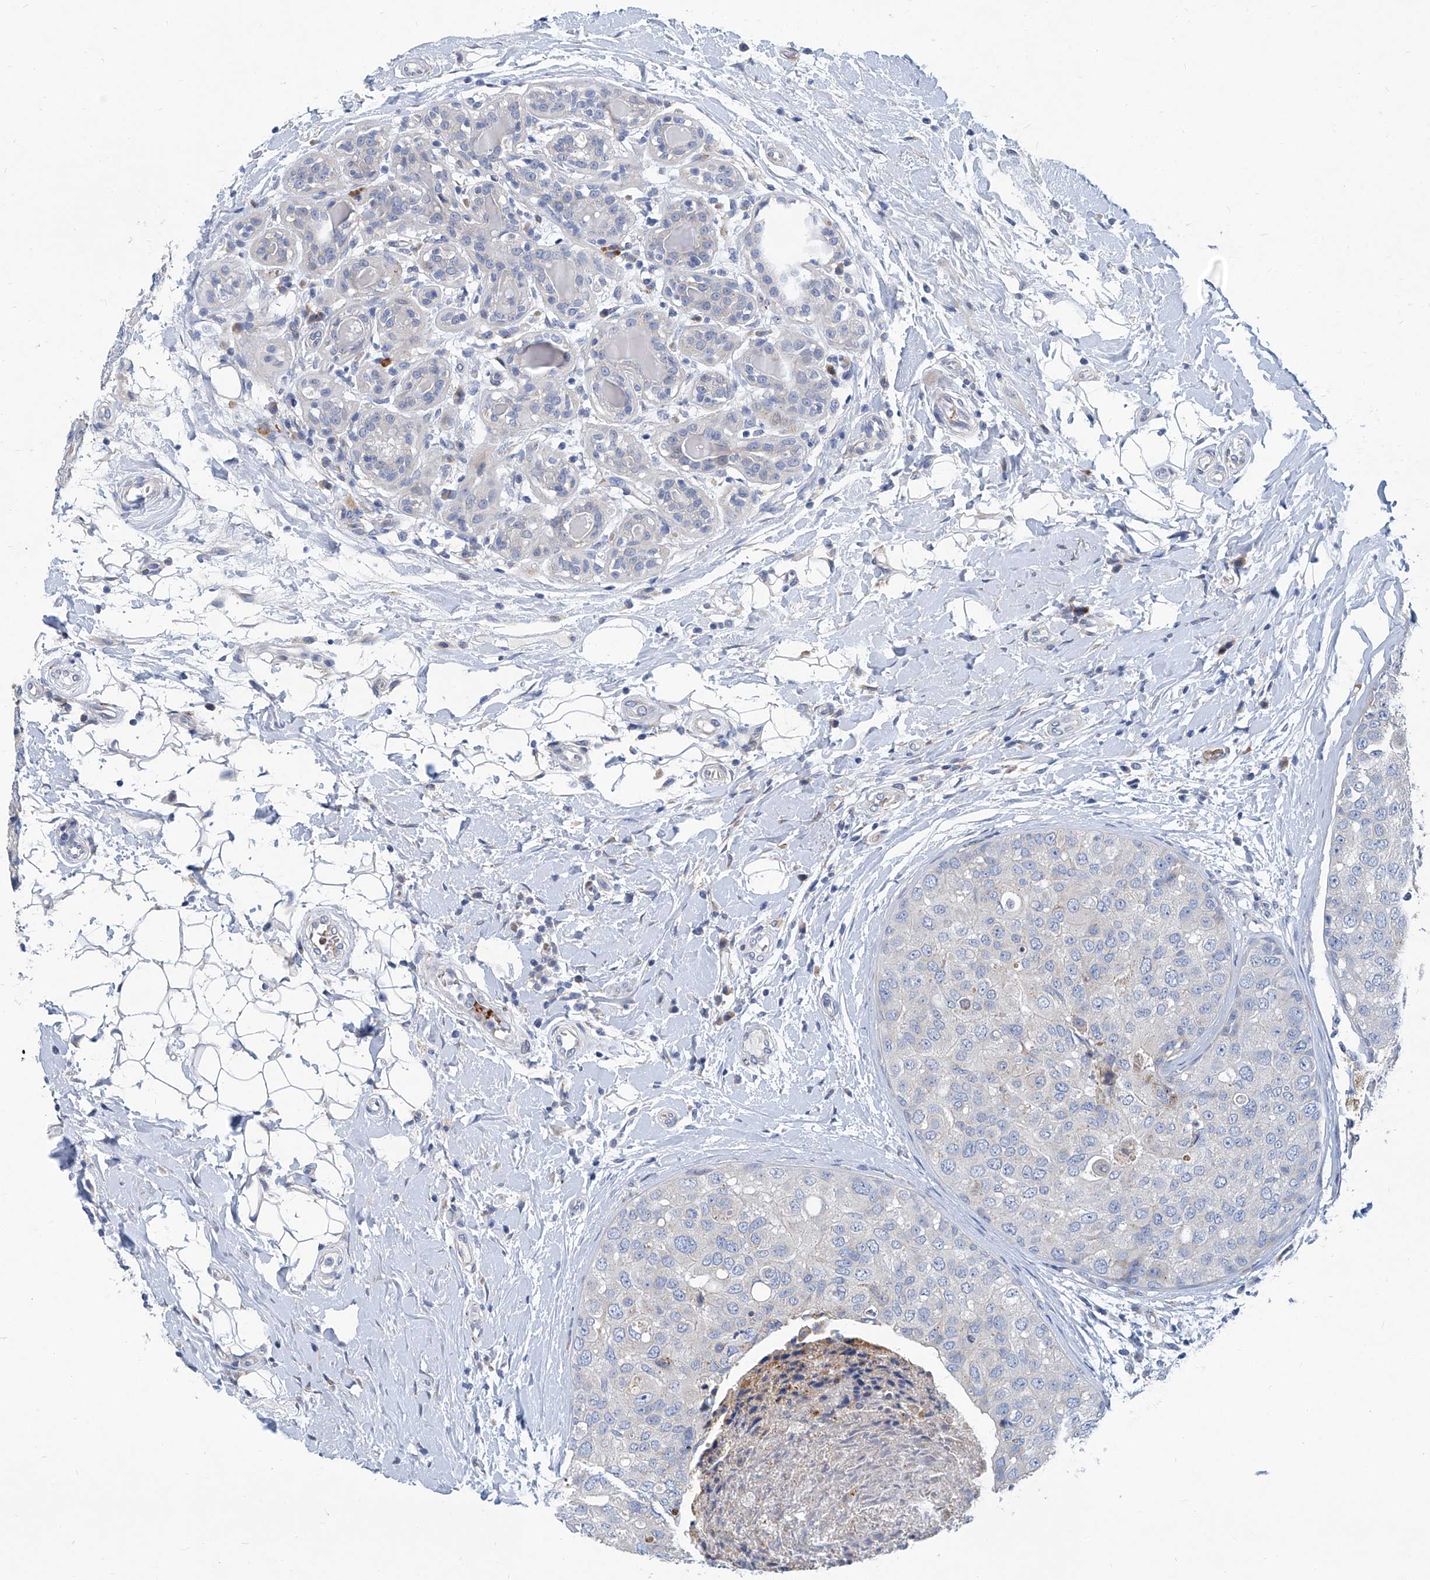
{"staining": {"intensity": "negative", "quantity": "none", "location": "none"}, "tissue": "breast cancer", "cell_type": "Tumor cells", "image_type": "cancer", "snomed": [{"axis": "morphology", "description": "Duct carcinoma"}, {"axis": "topography", "description": "Breast"}], "caption": "There is no significant expression in tumor cells of invasive ductal carcinoma (breast).", "gene": "FPR2", "patient": {"sex": "female", "age": 27}}